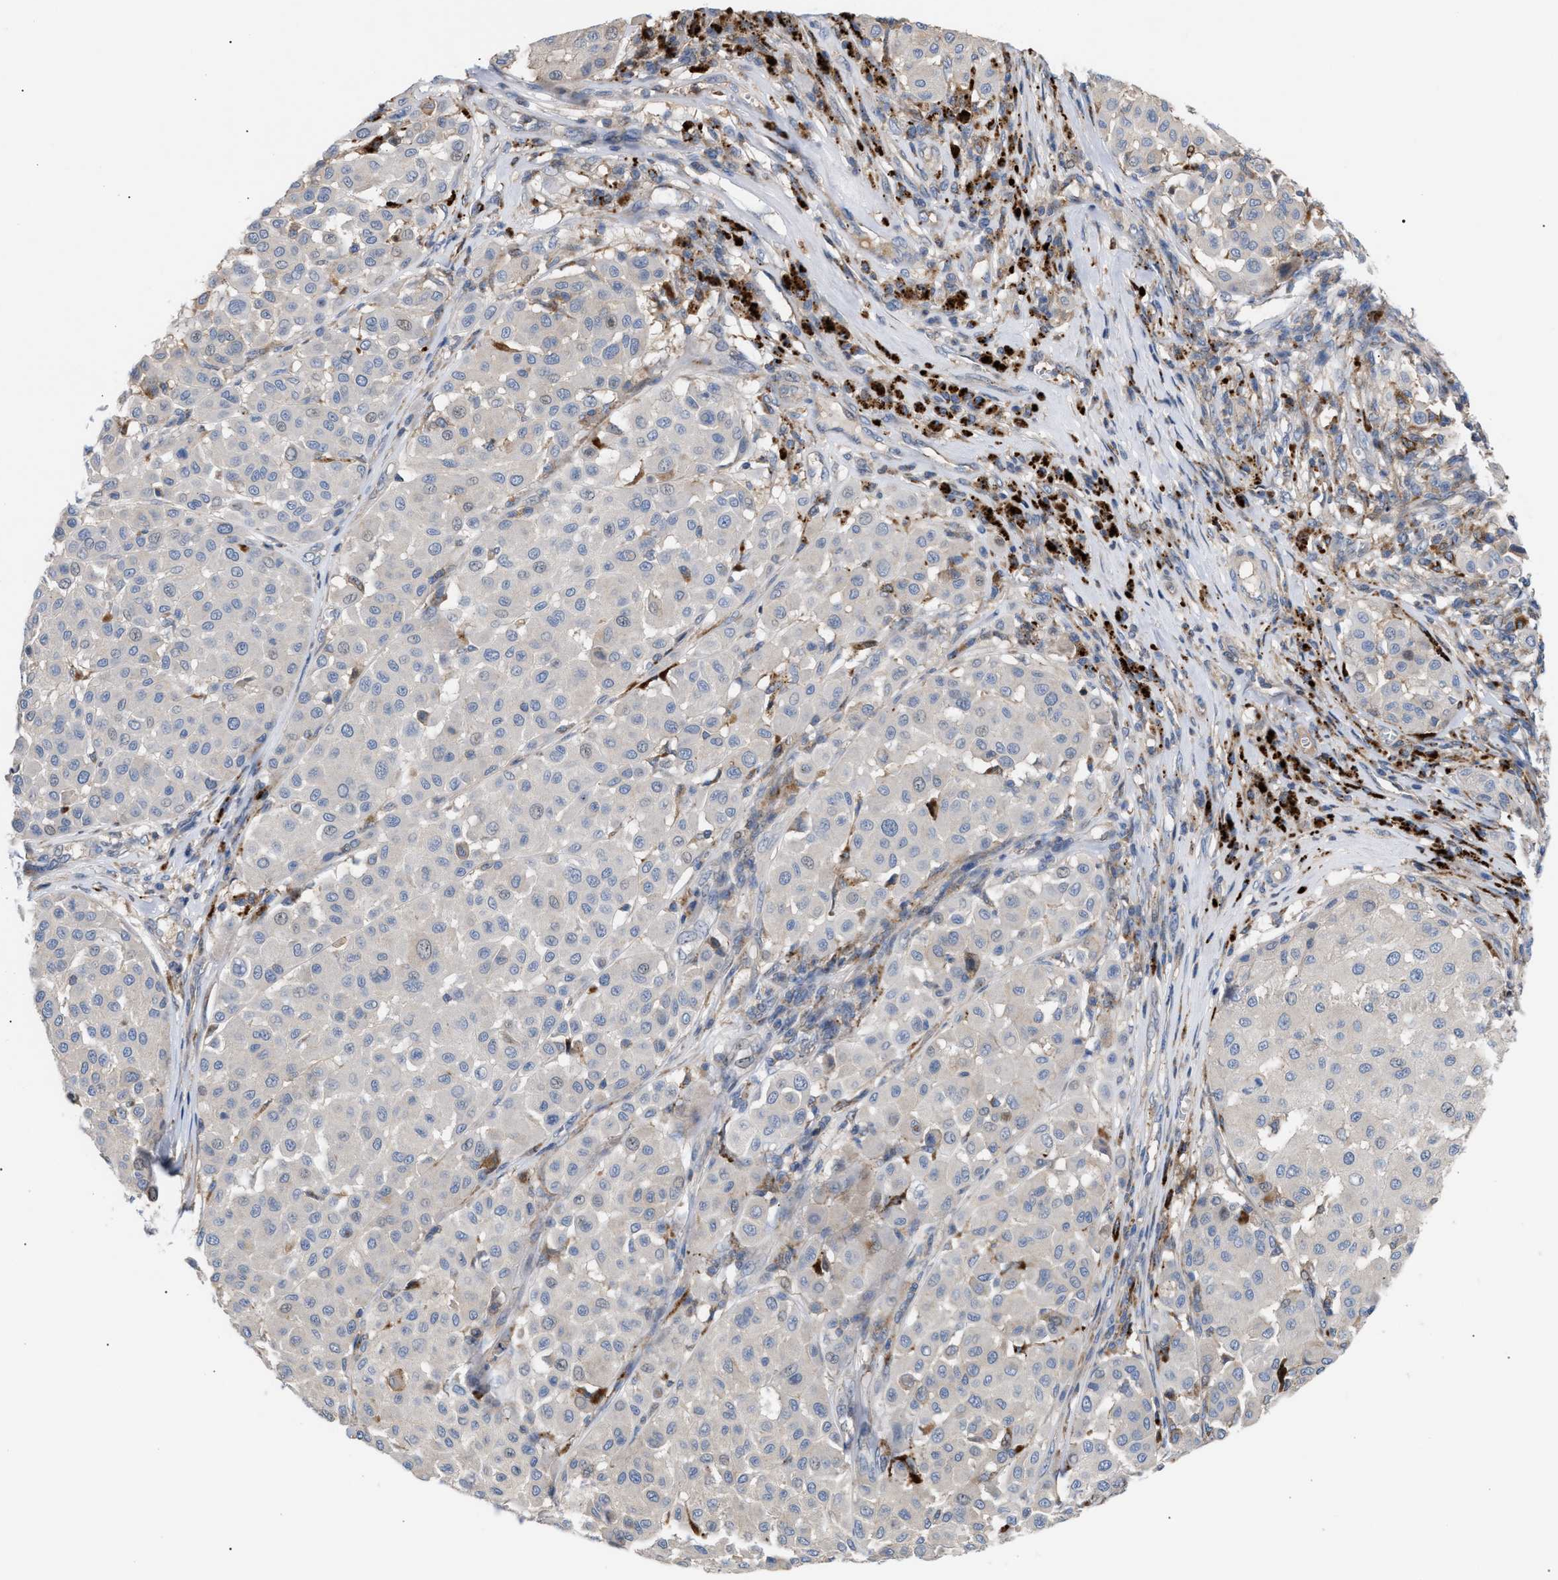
{"staining": {"intensity": "negative", "quantity": "none", "location": "none"}, "tissue": "melanoma", "cell_type": "Tumor cells", "image_type": "cancer", "snomed": [{"axis": "morphology", "description": "Malignant melanoma, Metastatic site"}, {"axis": "topography", "description": "Soft tissue"}], "caption": "Tumor cells show no significant protein staining in melanoma.", "gene": "MBTD1", "patient": {"sex": "male", "age": 41}}